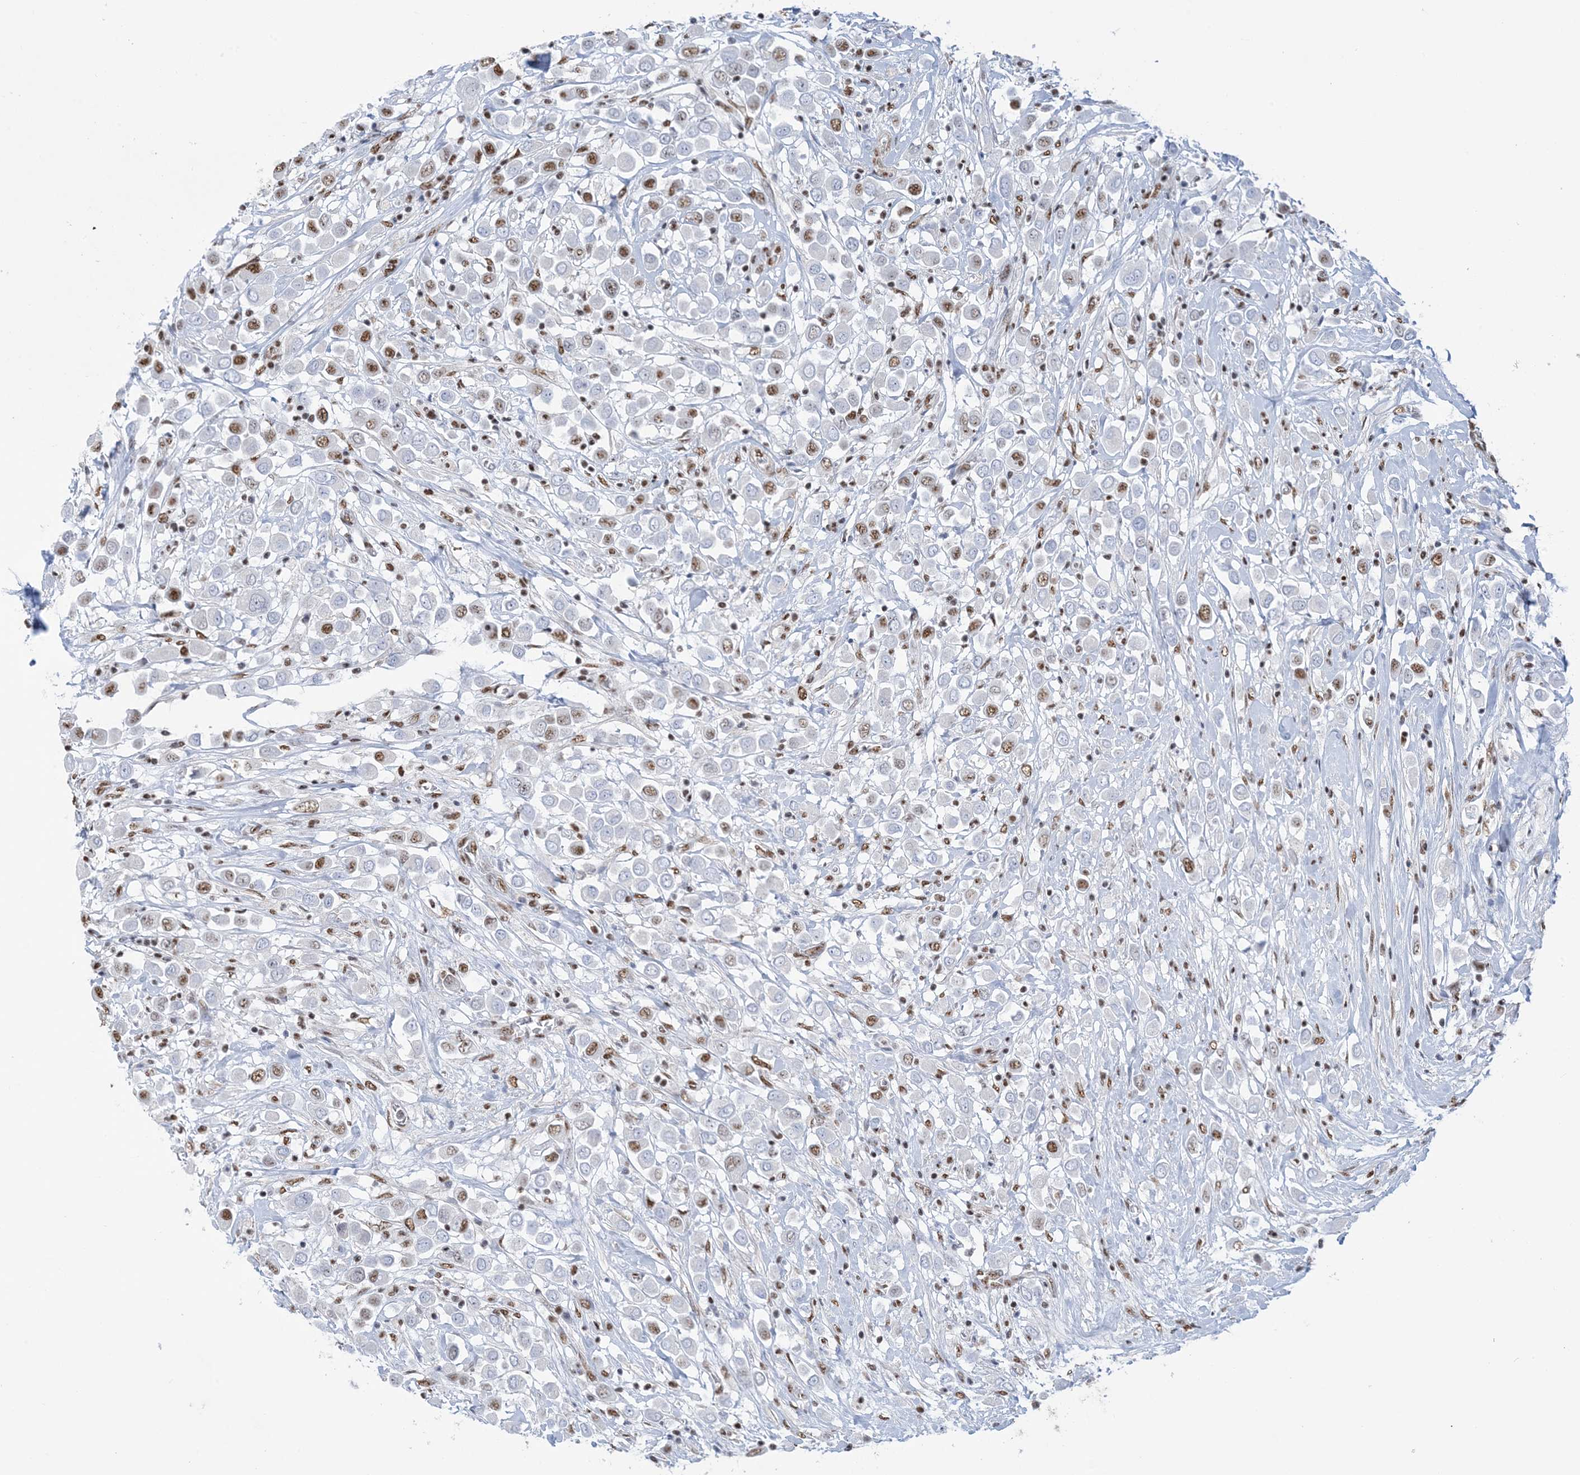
{"staining": {"intensity": "moderate", "quantity": ">75%", "location": "nuclear"}, "tissue": "breast cancer", "cell_type": "Tumor cells", "image_type": "cancer", "snomed": [{"axis": "morphology", "description": "Duct carcinoma"}, {"axis": "topography", "description": "Breast"}], "caption": "Immunohistochemical staining of invasive ductal carcinoma (breast) shows medium levels of moderate nuclear positivity in approximately >75% of tumor cells. (Brightfield microscopy of DAB IHC at high magnification).", "gene": "ZNF792", "patient": {"sex": "female", "age": 61}}